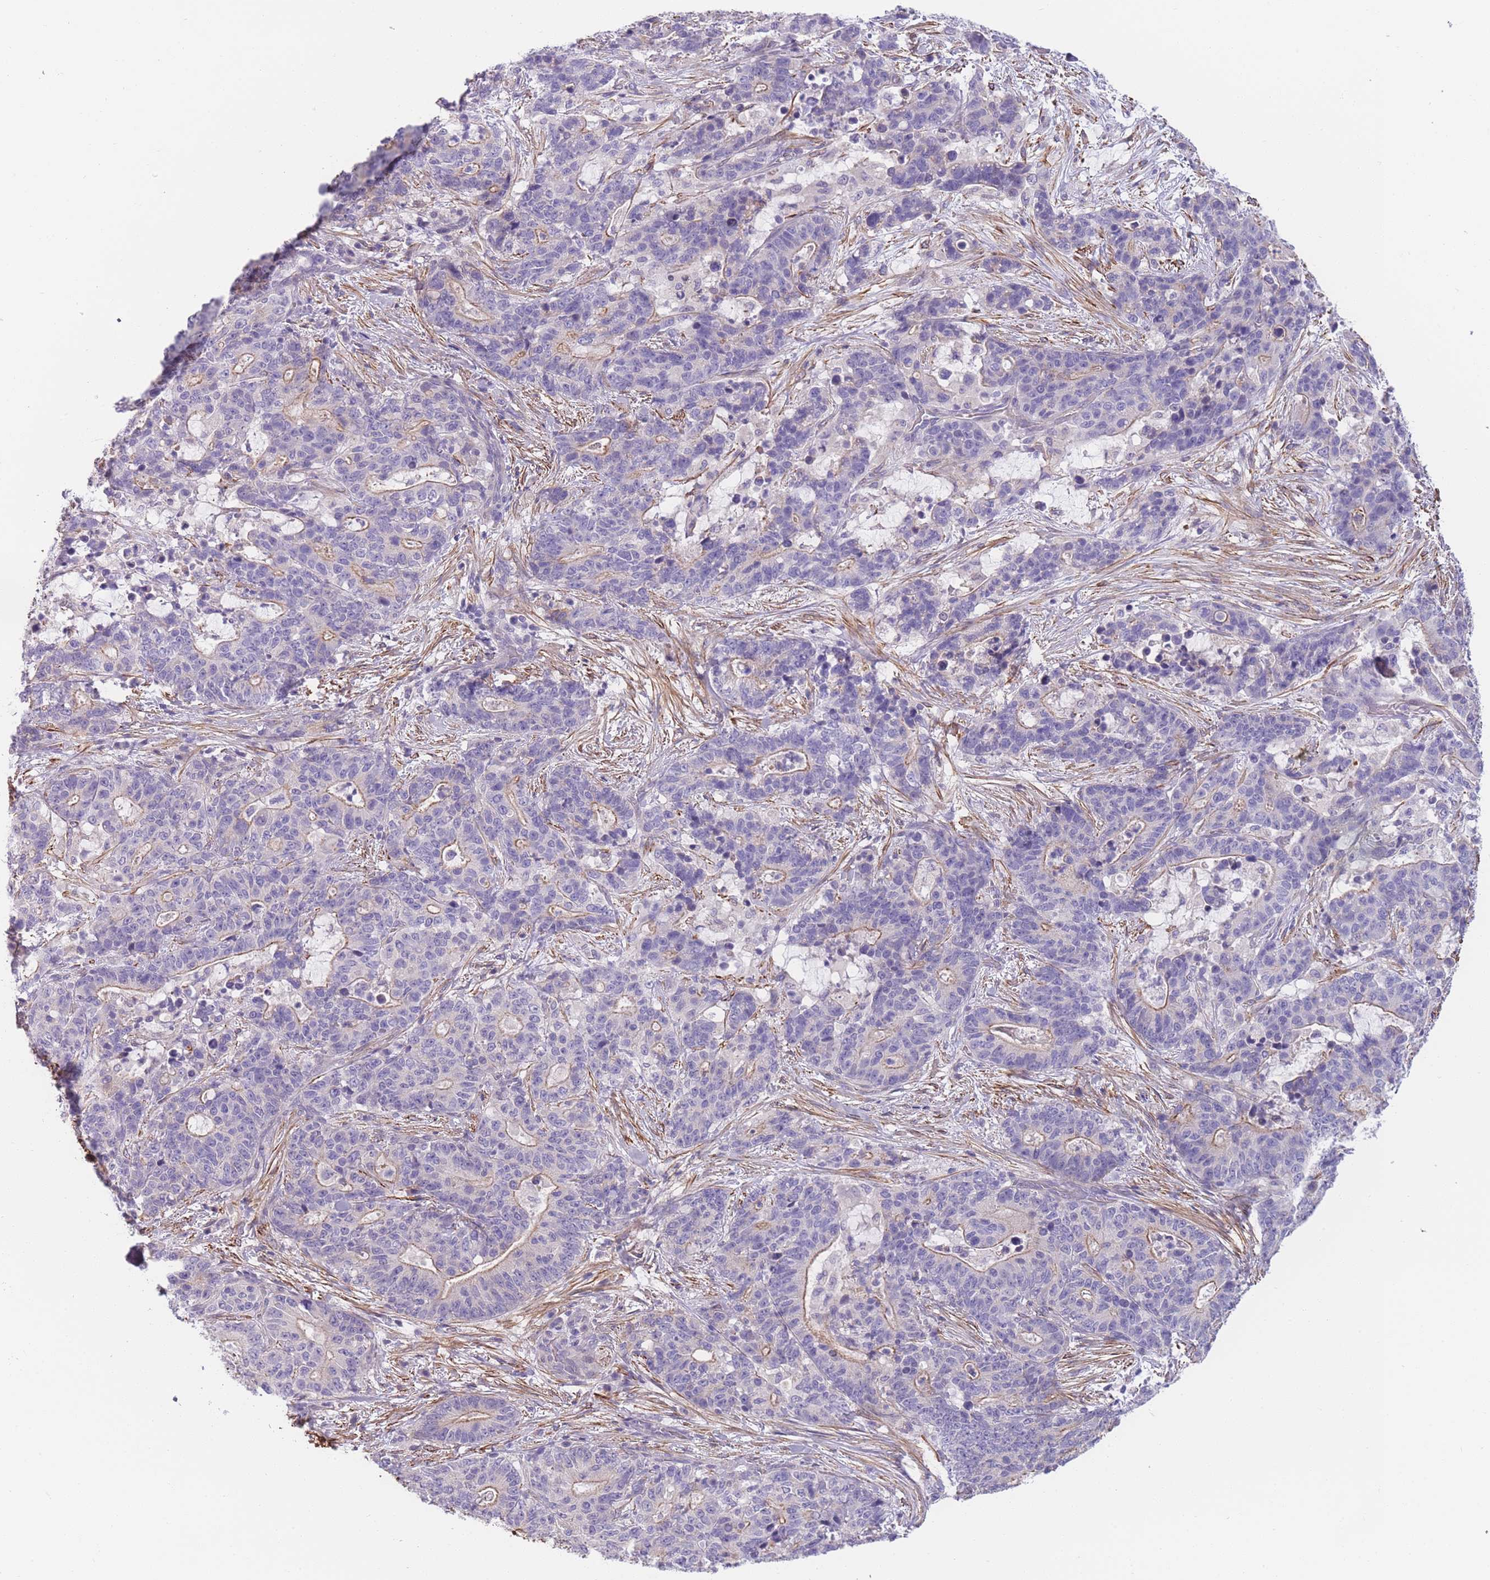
{"staining": {"intensity": "negative", "quantity": "none", "location": "none"}, "tissue": "stomach cancer", "cell_type": "Tumor cells", "image_type": "cancer", "snomed": [{"axis": "morphology", "description": "Normal tissue, NOS"}, {"axis": "morphology", "description": "Adenocarcinoma, NOS"}, {"axis": "topography", "description": "Stomach"}], "caption": "Human stomach cancer (adenocarcinoma) stained for a protein using immunohistochemistry (IHC) demonstrates no expression in tumor cells.", "gene": "FAM124A", "patient": {"sex": "female", "age": 64}}